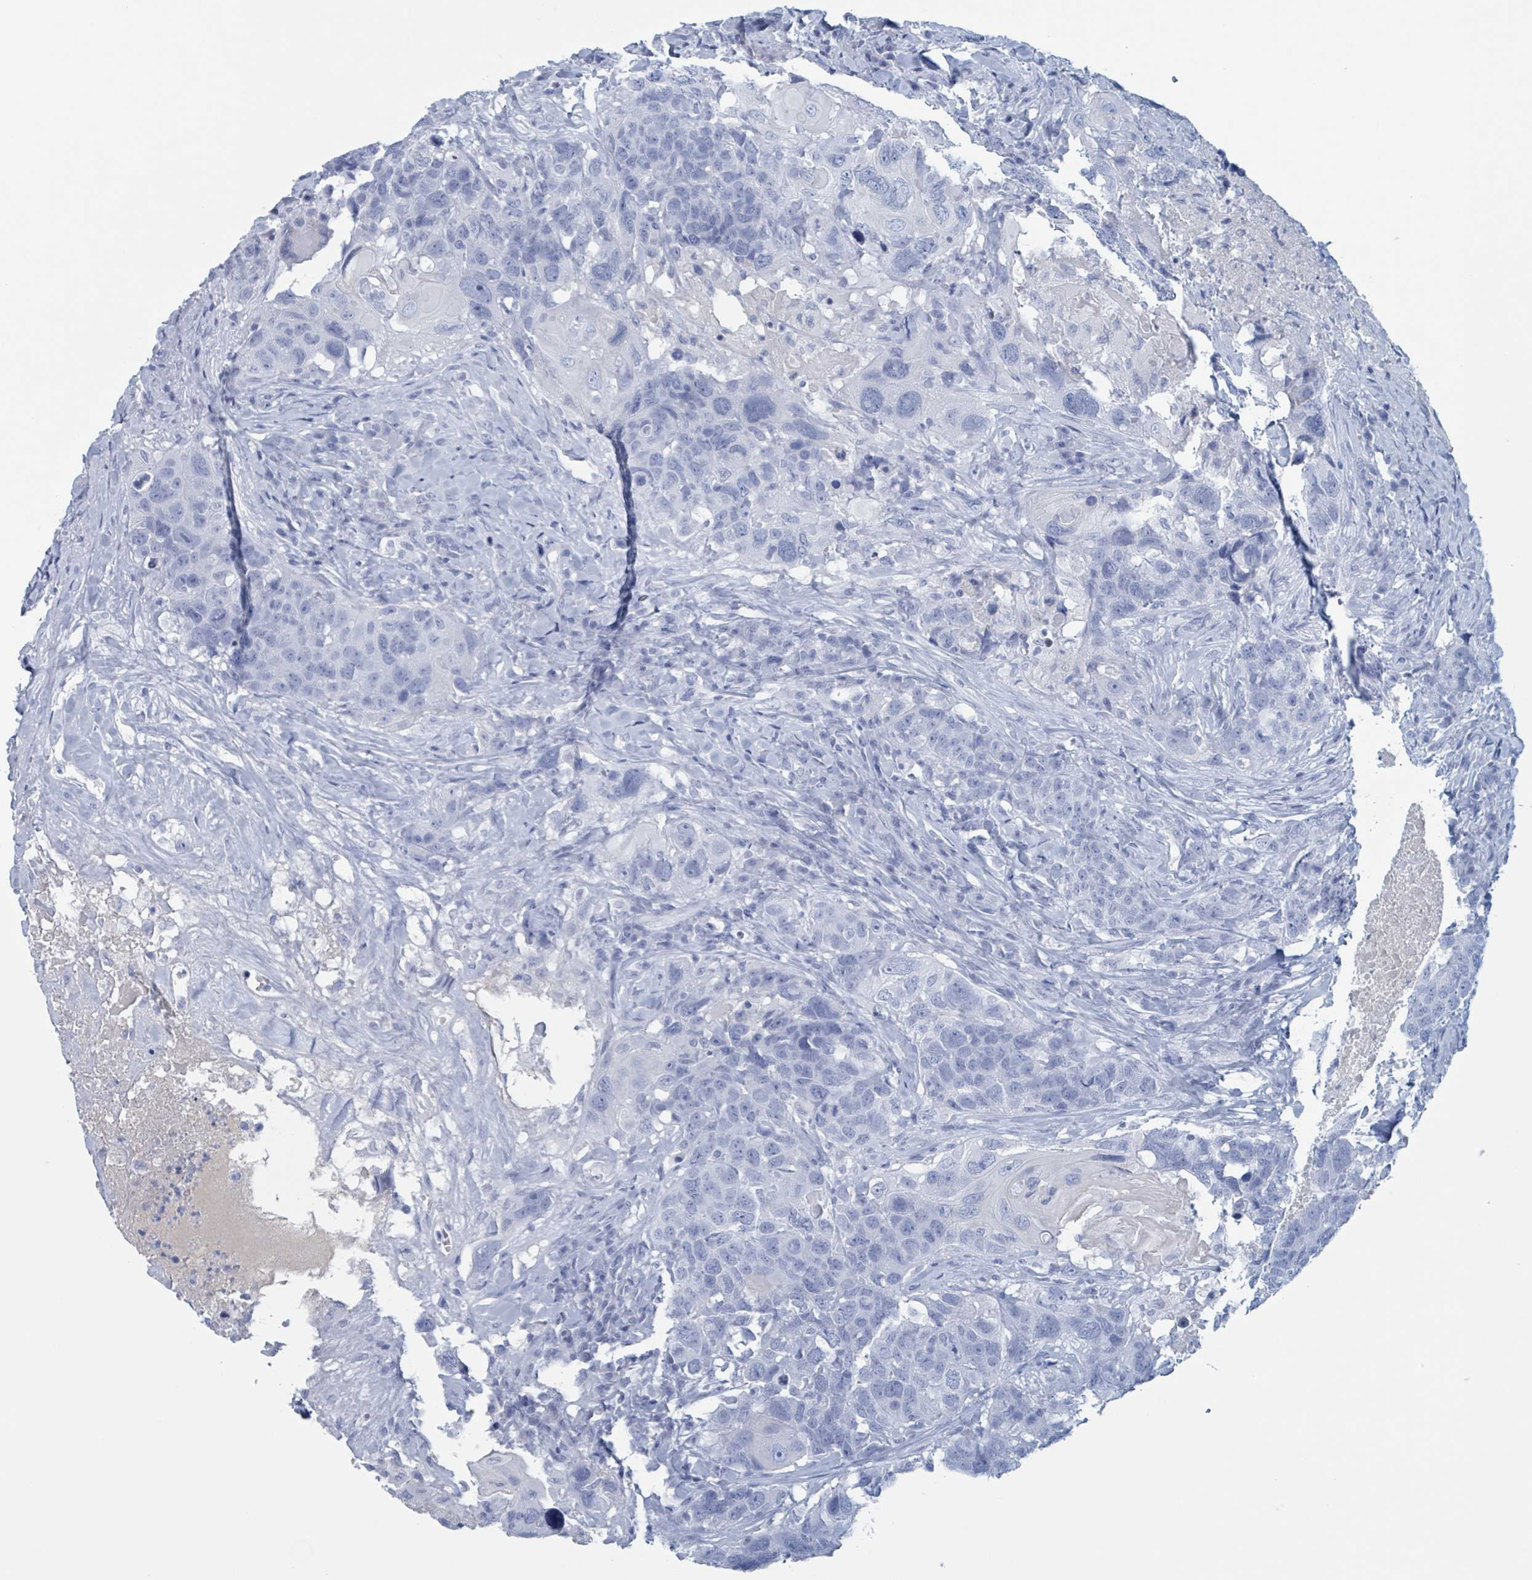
{"staining": {"intensity": "negative", "quantity": "none", "location": "none"}, "tissue": "head and neck cancer", "cell_type": "Tumor cells", "image_type": "cancer", "snomed": [{"axis": "morphology", "description": "Squamous cell carcinoma, NOS"}, {"axis": "topography", "description": "Head-Neck"}], "caption": "IHC of human head and neck cancer shows no staining in tumor cells.", "gene": "KLK4", "patient": {"sex": "male", "age": 66}}